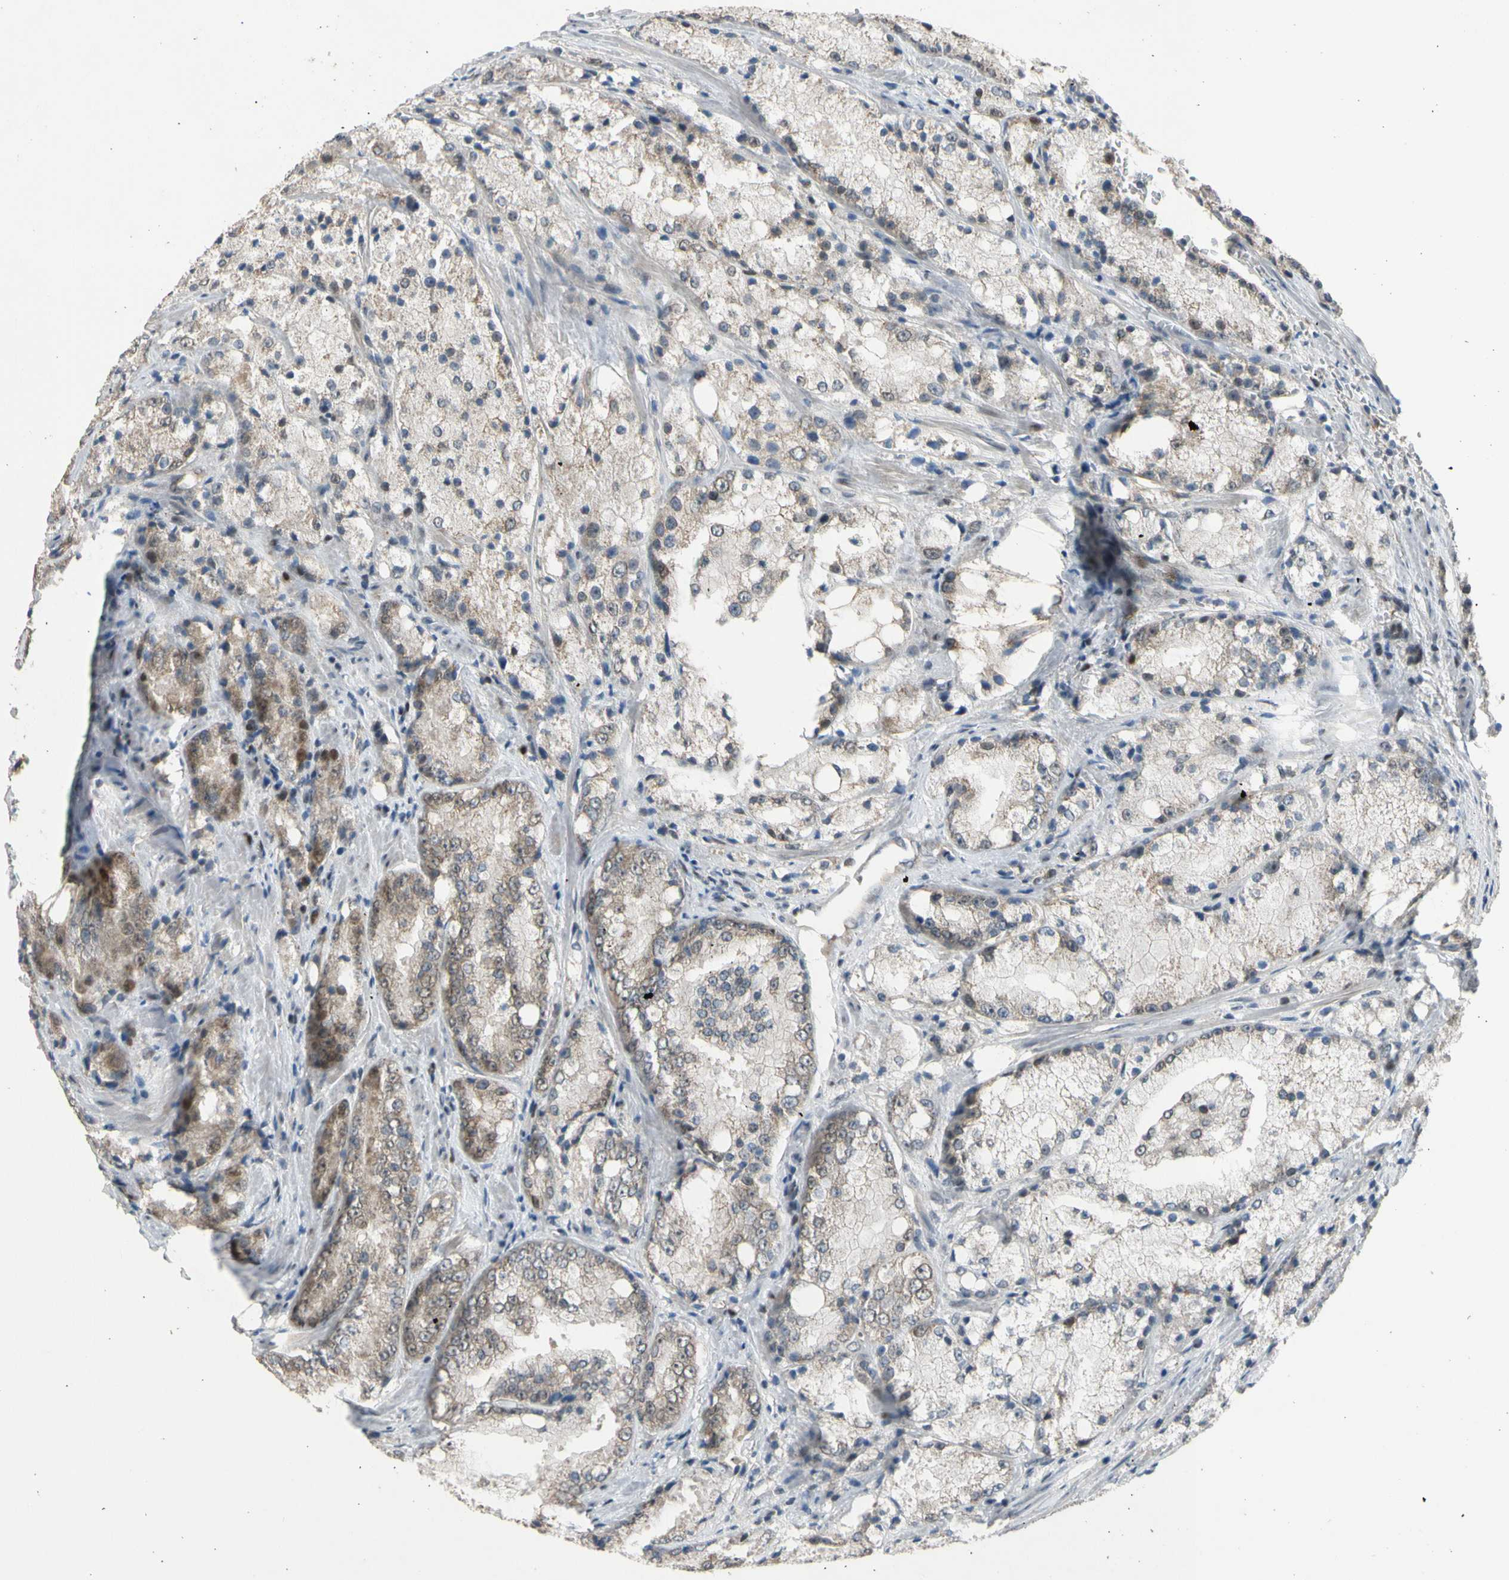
{"staining": {"intensity": "negative", "quantity": "none", "location": "none"}, "tissue": "prostate cancer", "cell_type": "Tumor cells", "image_type": "cancer", "snomed": [{"axis": "morphology", "description": "Adenocarcinoma, Low grade"}, {"axis": "topography", "description": "Prostate"}], "caption": "The histopathology image reveals no significant staining in tumor cells of prostate low-grade adenocarcinoma.", "gene": "ZNF184", "patient": {"sex": "male", "age": 64}}